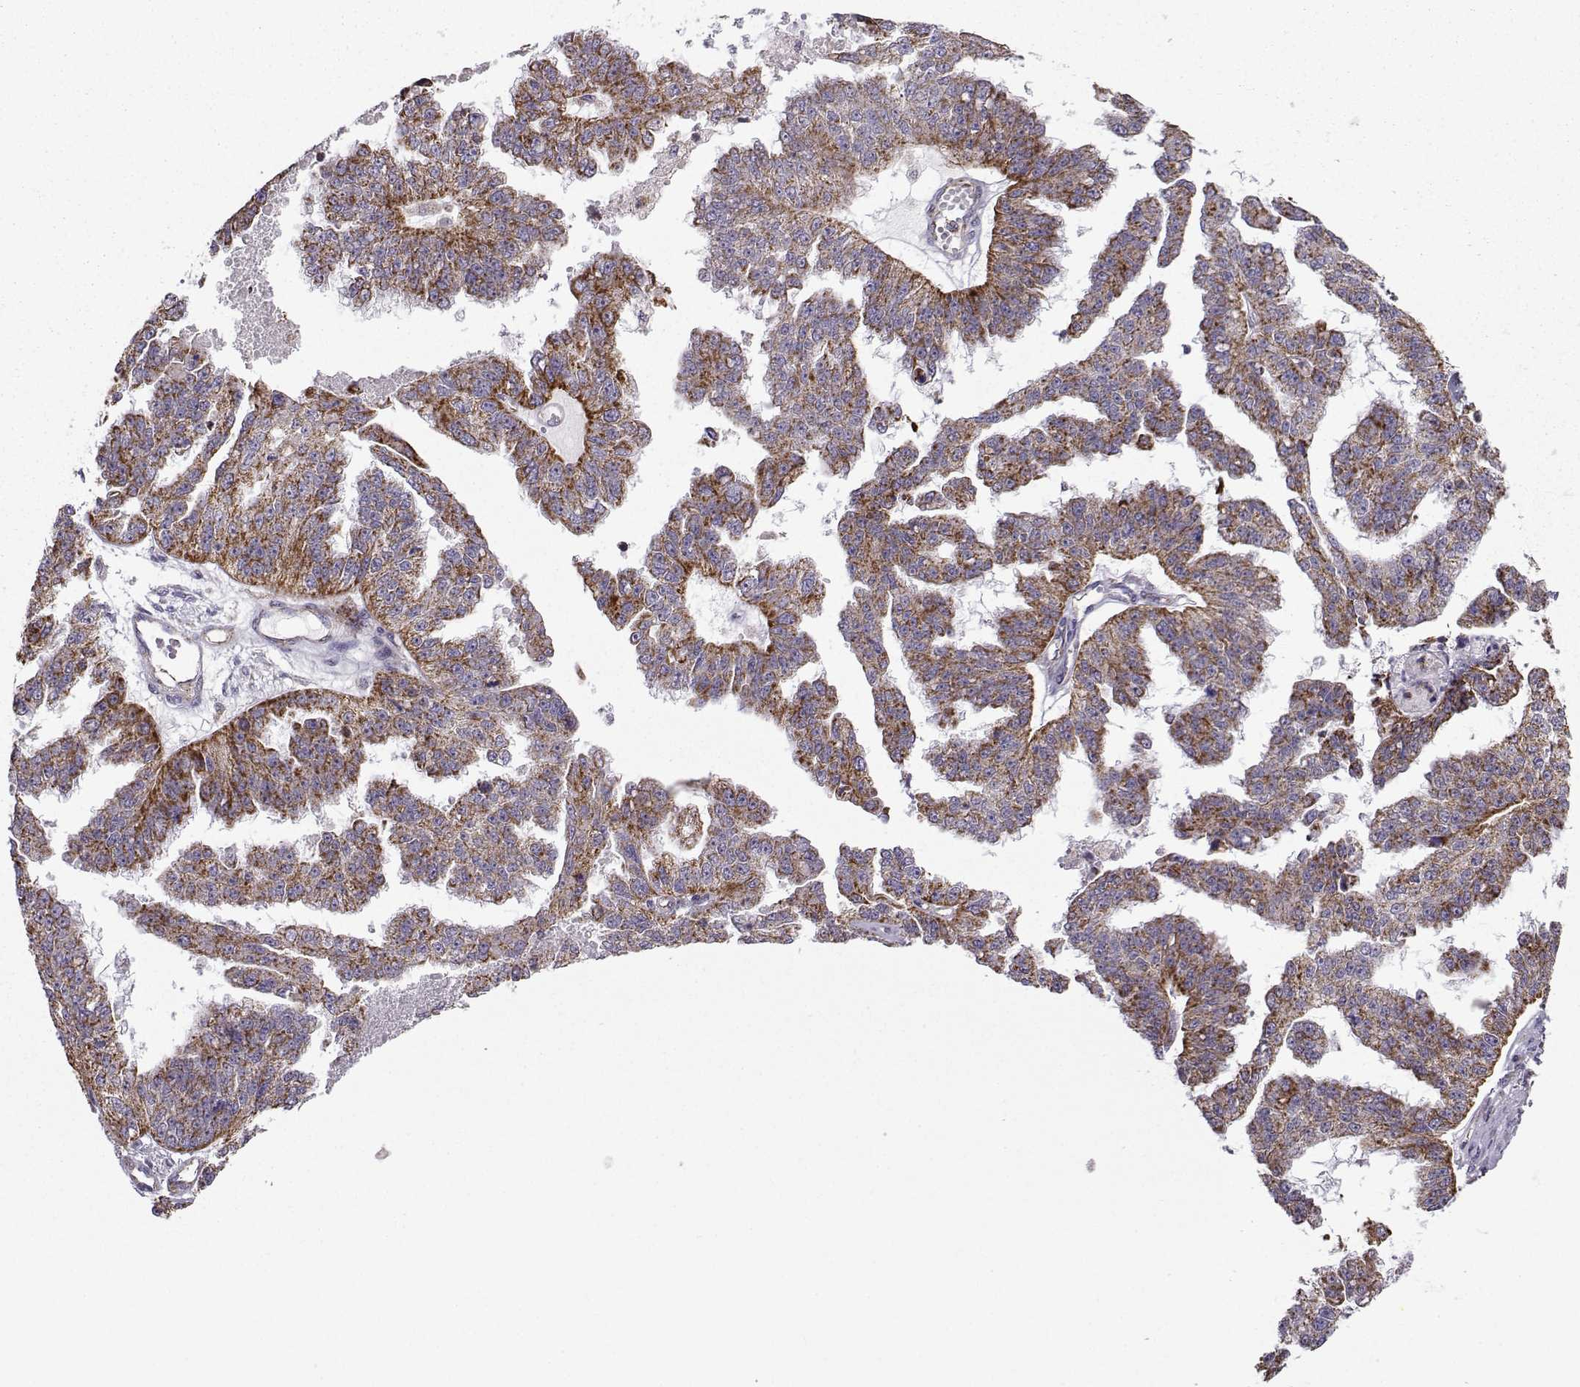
{"staining": {"intensity": "strong", "quantity": ">75%", "location": "cytoplasmic/membranous"}, "tissue": "ovarian cancer", "cell_type": "Tumor cells", "image_type": "cancer", "snomed": [{"axis": "morphology", "description": "Cystadenocarcinoma, serous, NOS"}, {"axis": "topography", "description": "Ovary"}], "caption": "IHC micrograph of neoplastic tissue: serous cystadenocarcinoma (ovarian) stained using IHC shows high levels of strong protein expression localized specifically in the cytoplasmic/membranous of tumor cells, appearing as a cytoplasmic/membranous brown color.", "gene": "NECAB3", "patient": {"sex": "female", "age": 58}}